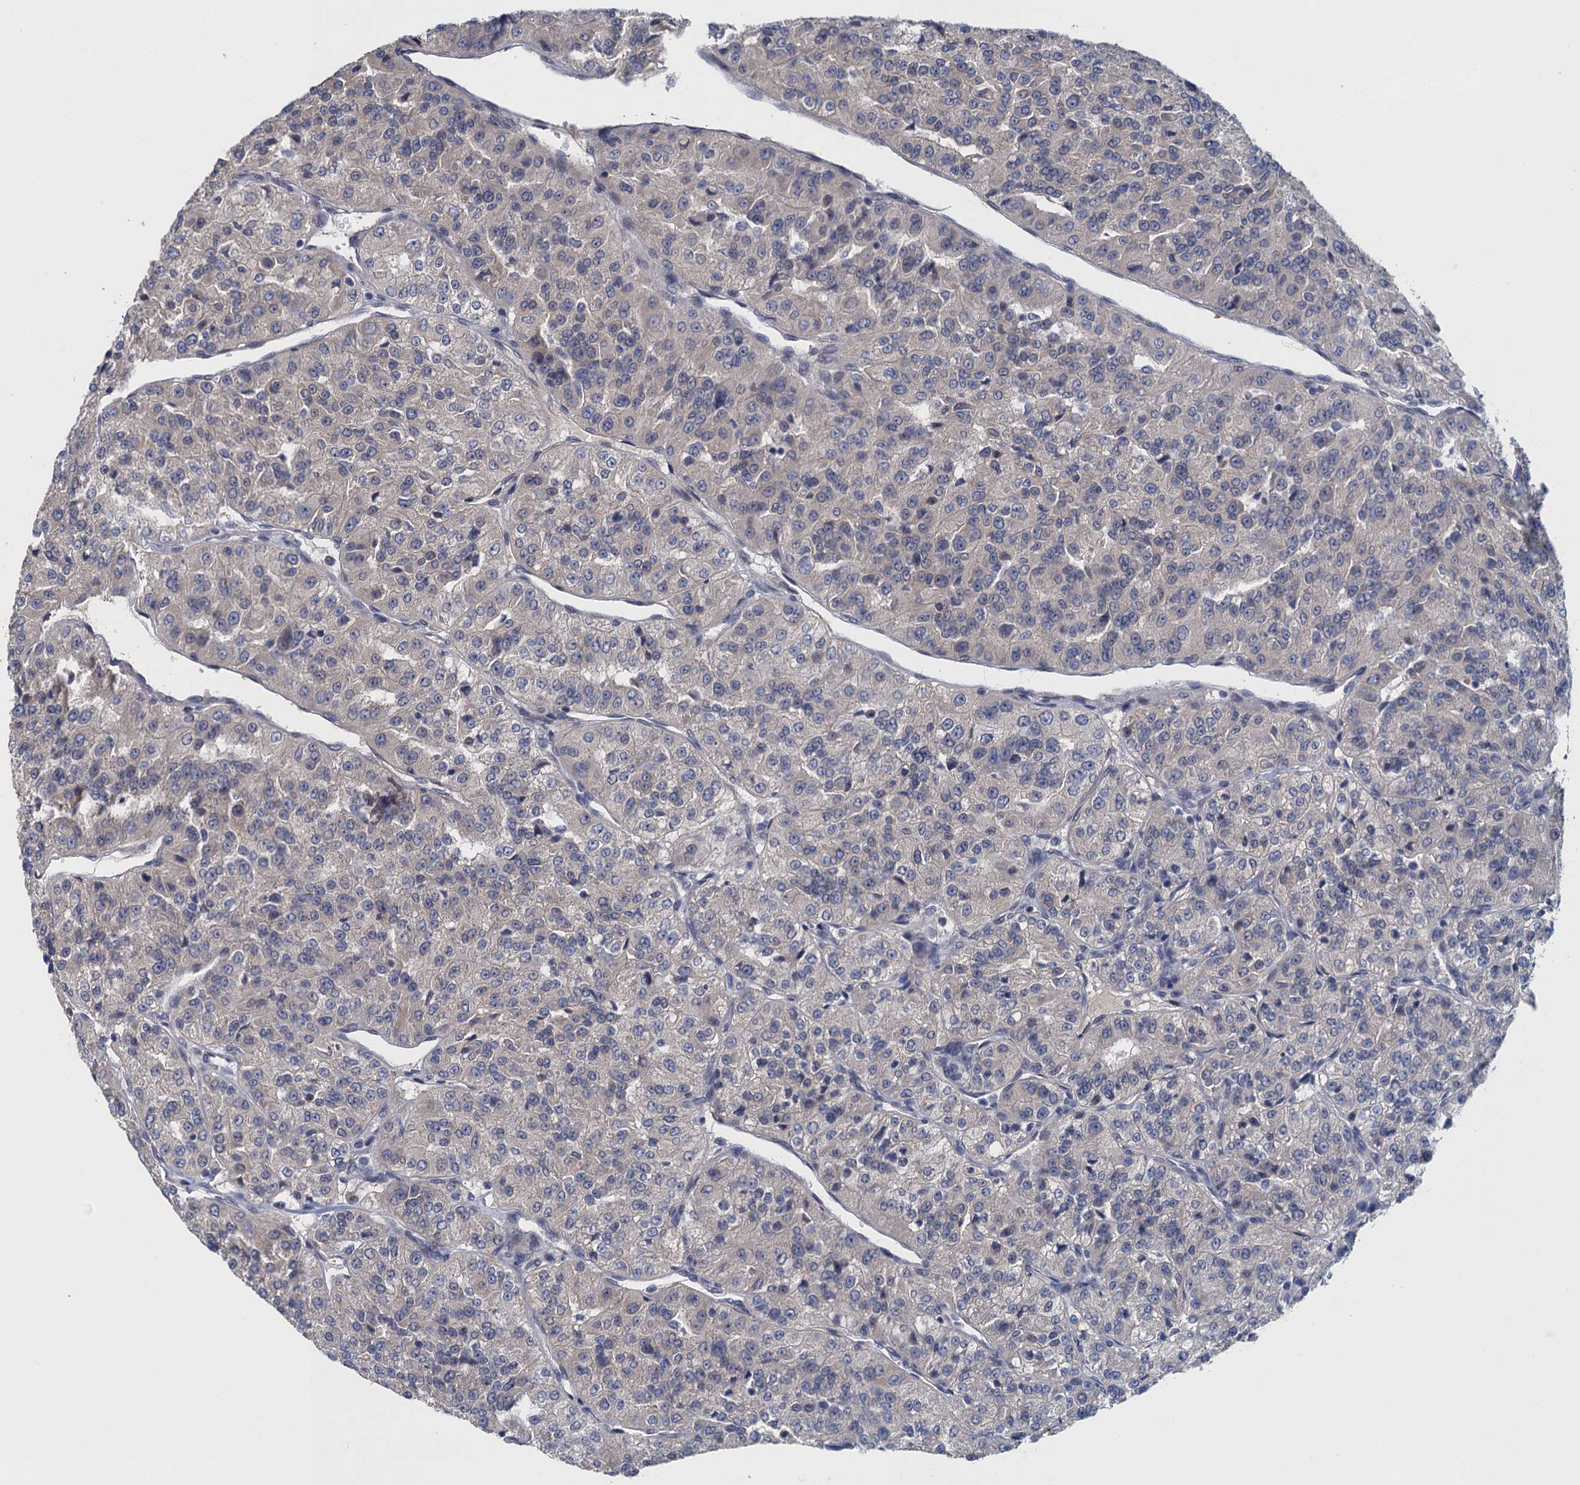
{"staining": {"intensity": "negative", "quantity": "none", "location": "none"}, "tissue": "renal cancer", "cell_type": "Tumor cells", "image_type": "cancer", "snomed": [{"axis": "morphology", "description": "Adenocarcinoma, NOS"}, {"axis": "topography", "description": "Kidney"}], "caption": "There is no significant staining in tumor cells of renal cancer (adenocarcinoma).", "gene": "CTU2", "patient": {"sex": "female", "age": 63}}